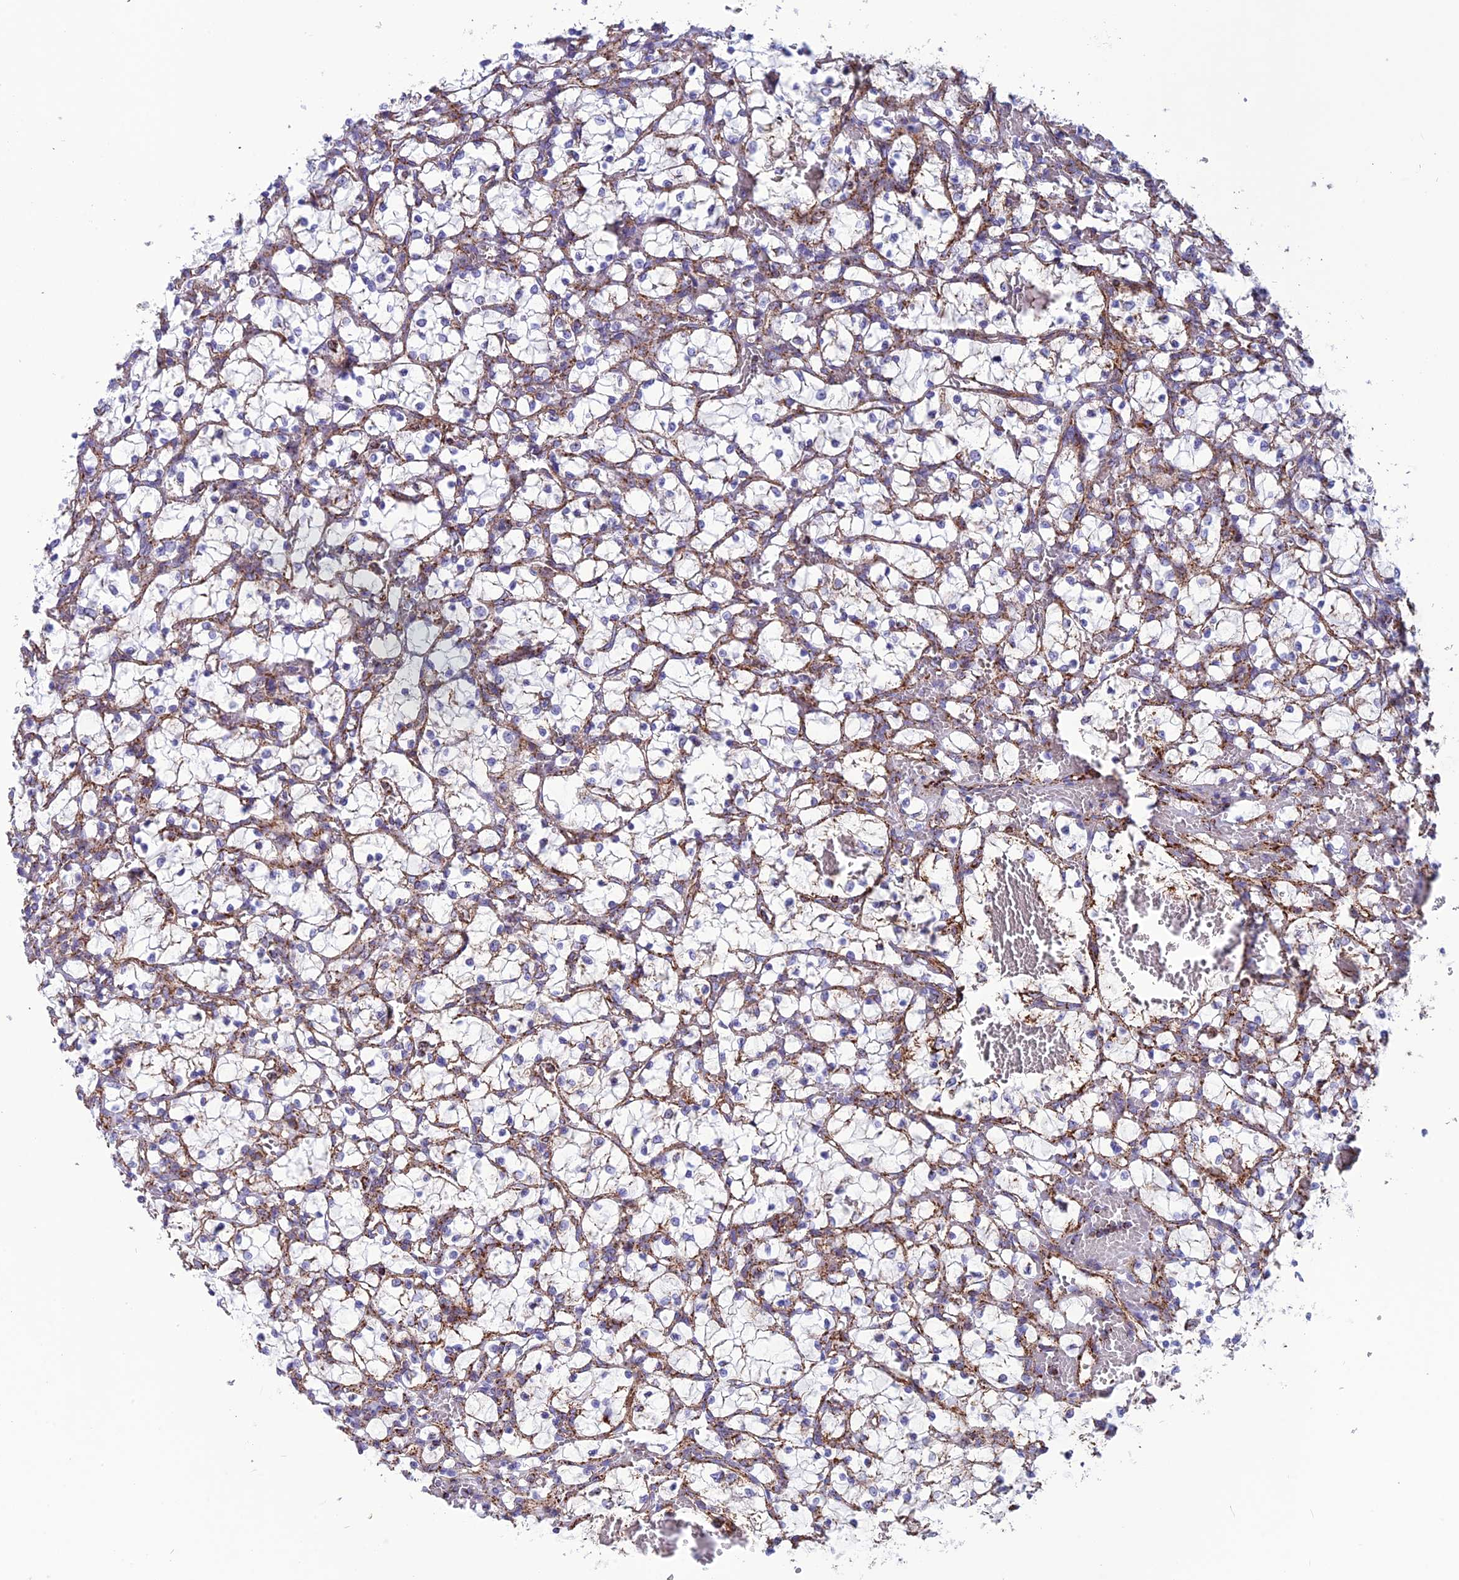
{"staining": {"intensity": "moderate", "quantity": "<25%", "location": "cytoplasmic/membranous"}, "tissue": "renal cancer", "cell_type": "Tumor cells", "image_type": "cancer", "snomed": [{"axis": "morphology", "description": "Adenocarcinoma, NOS"}, {"axis": "topography", "description": "Kidney"}], "caption": "The micrograph reveals immunohistochemical staining of renal cancer (adenocarcinoma). There is moderate cytoplasmic/membranous positivity is appreciated in approximately <25% of tumor cells.", "gene": "MRPS18B", "patient": {"sex": "female", "age": 69}}